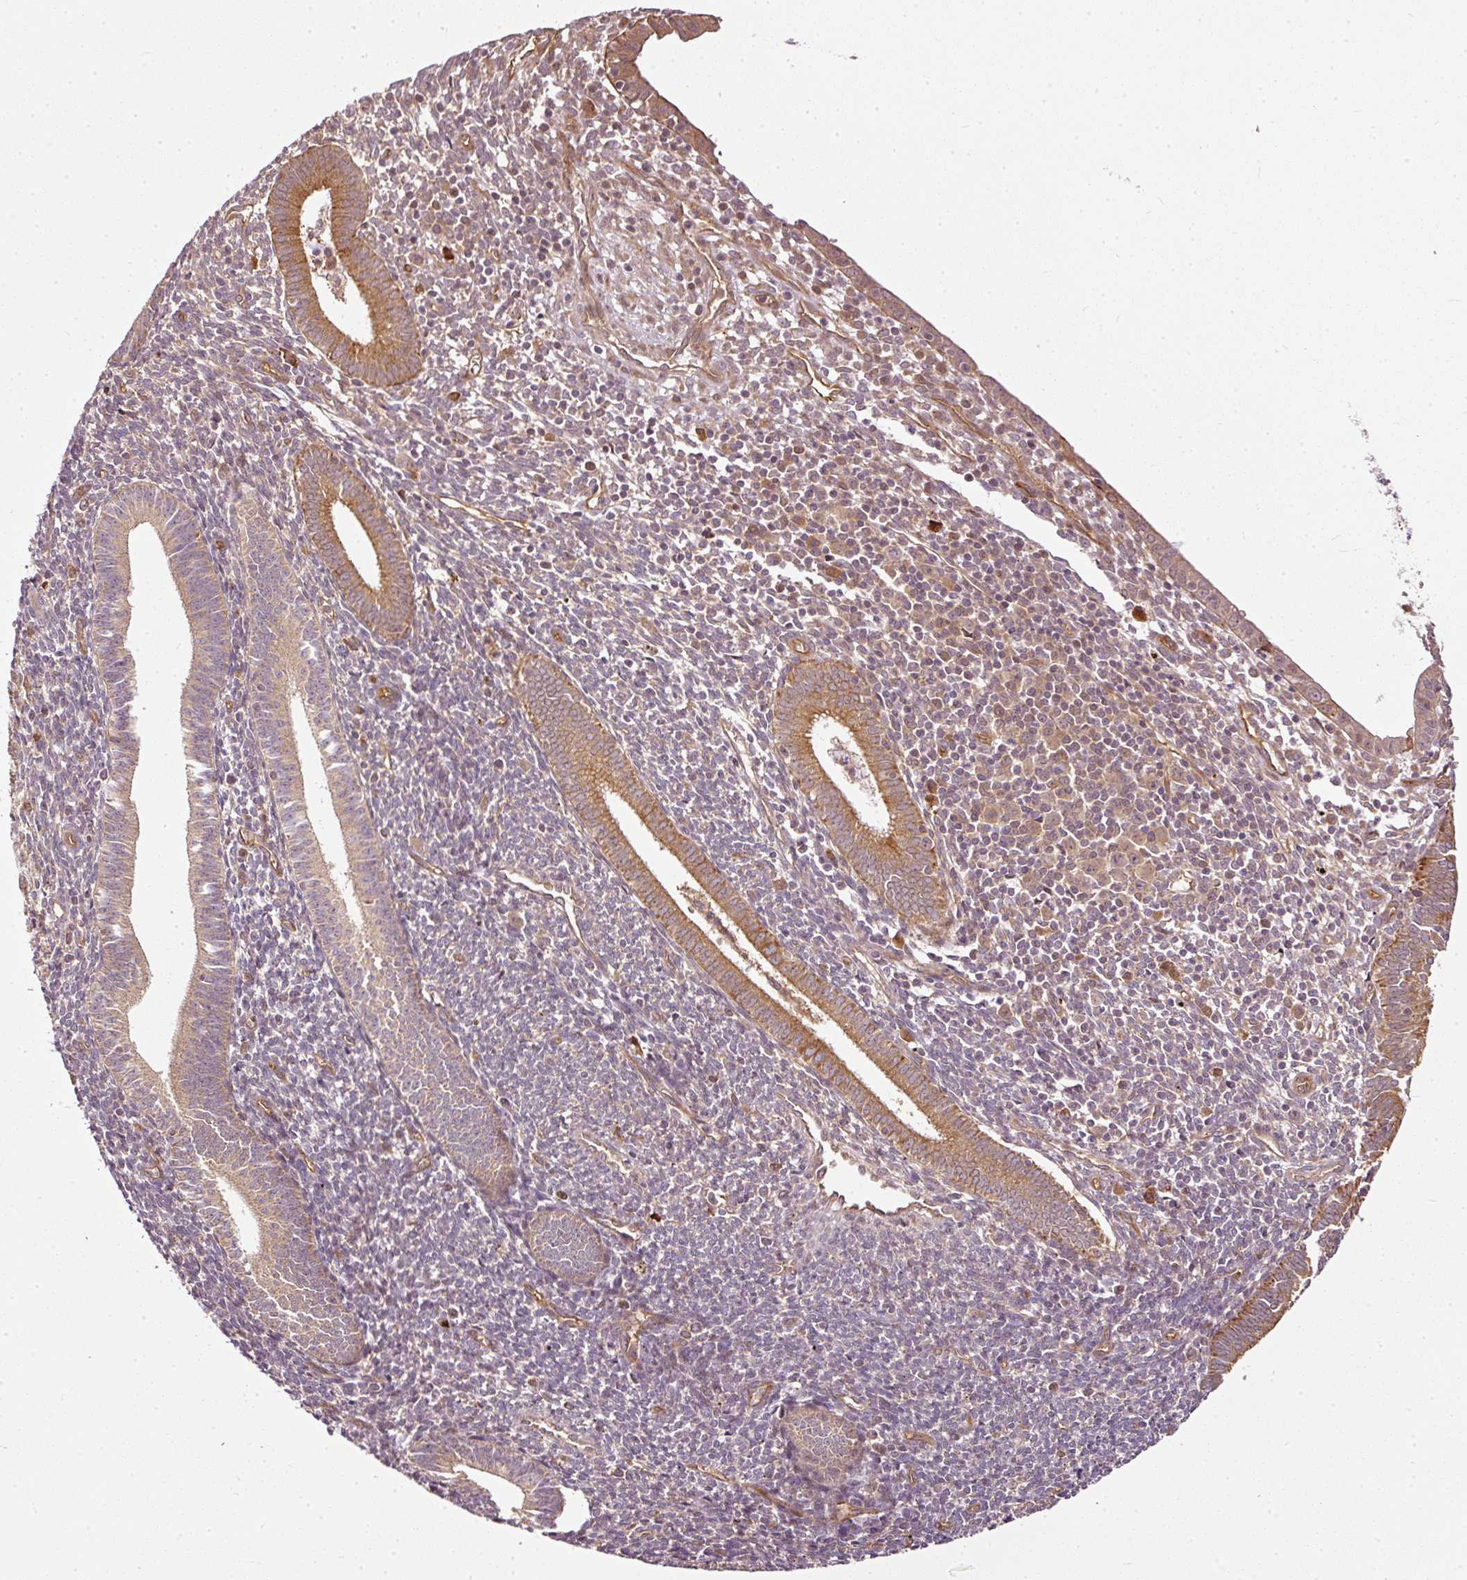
{"staining": {"intensity": "moderate", "quantity": "<25%", "location": "cytoplasmic/membranous"}, "tissue": "endometrium", "cell_type": "Cells in endometrial stroma", "image_type": "normal", "snomed": [{"axis": "morphology", "description": "Normal tissue, NOS"}, {"axis": "topography", "description": "Endometrium"}], "caption": "A low amount of moderate cytoplasmic/membranous expression is present in approximately <25% of cells in endometrial stroma in unremarkable endometrium.", "gene": "MIF4GD", "patient": {"sex": "female", "age": 41}}